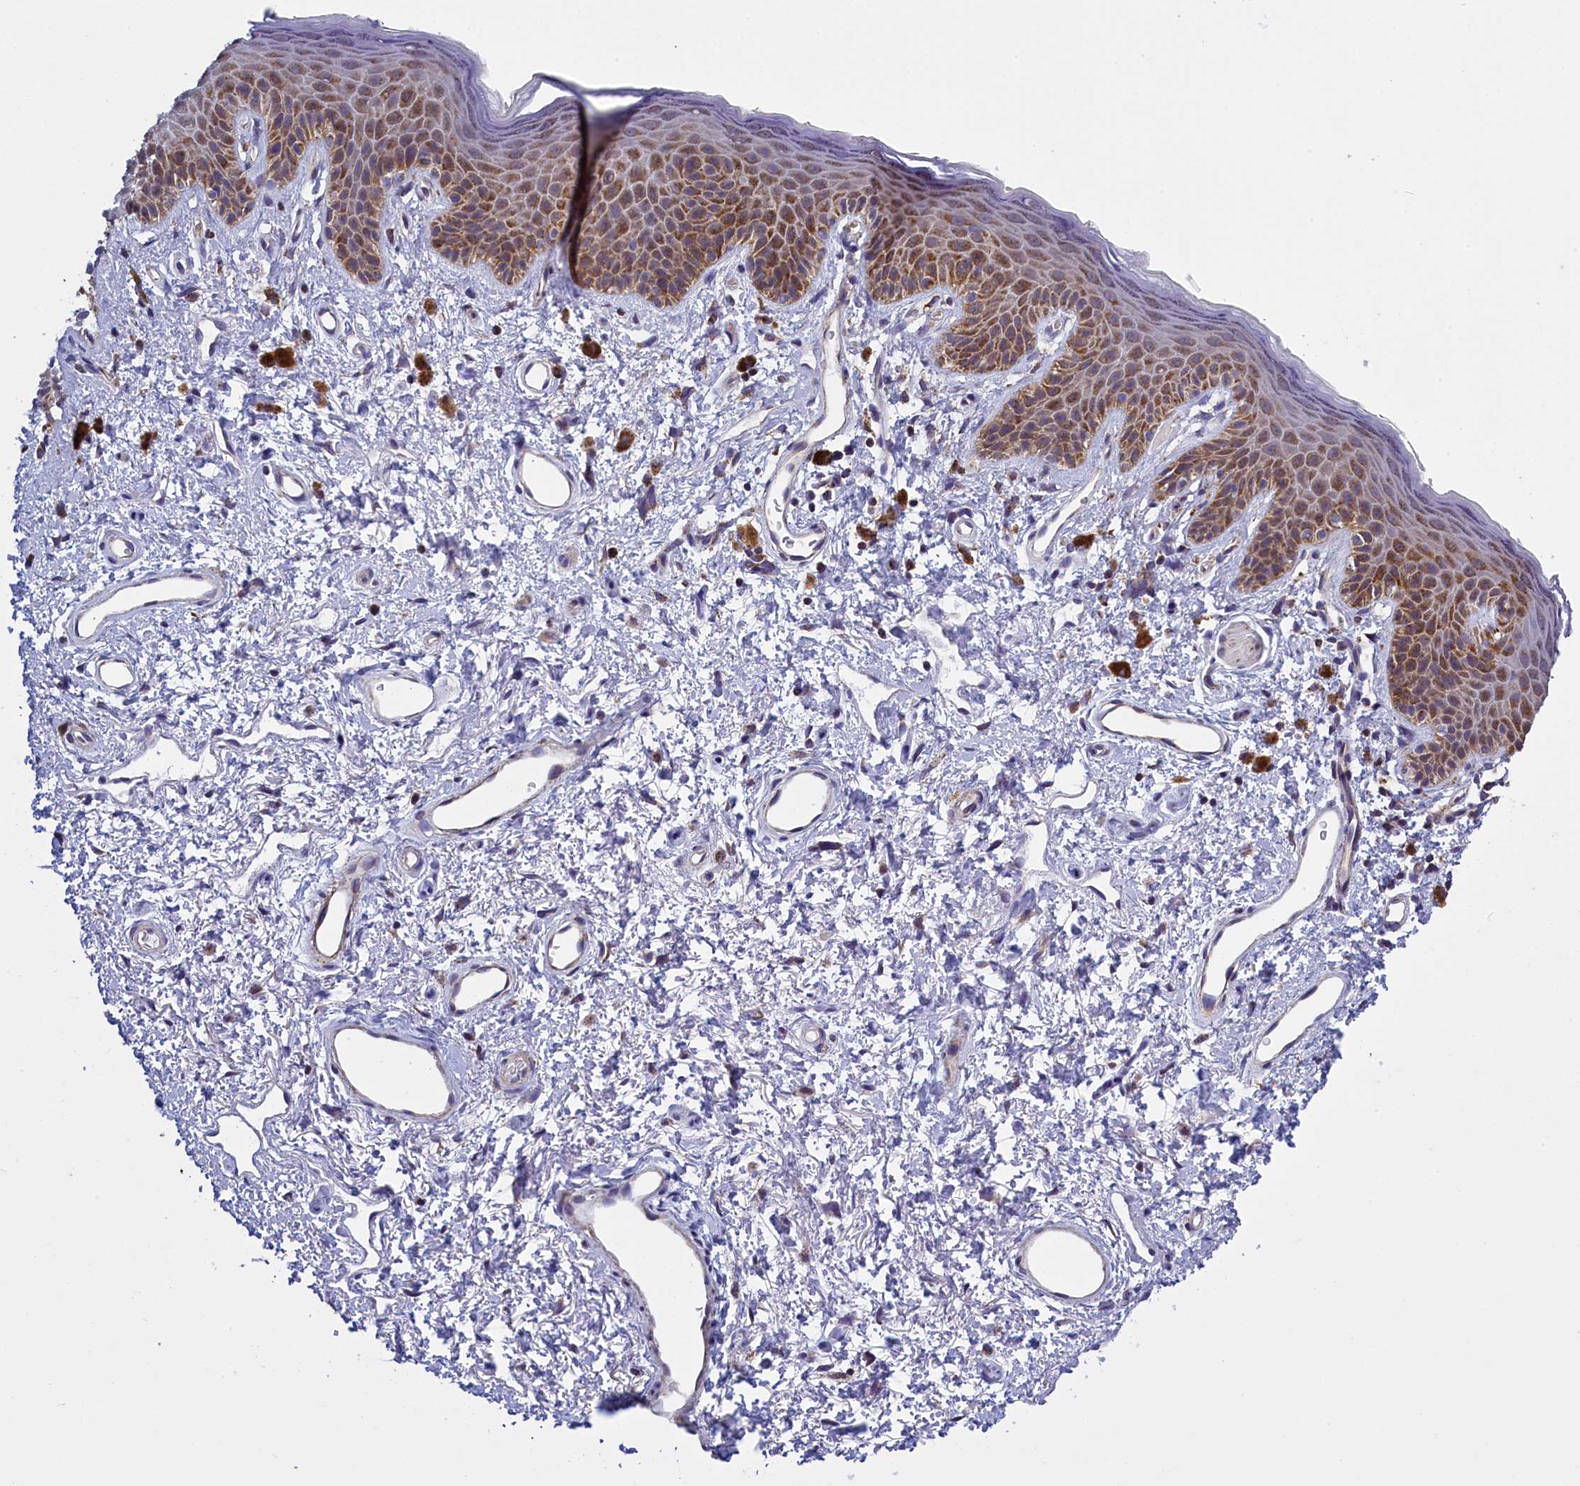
{"staining": {"intensity": "moderate", "quantity": "25%-75%", "location": "cytoplasmic/membranous"}, "tissue": "skin", "cell_type": "Epidermal cells", "image_type": "normal", "snomed": [{"axis": "morphology", "description": "Normal tissue, NOS"}, {"axis": "topography", "description": "Anal"}], "caption": "A brown stain shows moderate cytoplasmic/membranous positivity of a protein in epidermal cells of unremarkable skin.", "gene": "IFT122", "patient": {"sex": "female", "age": 46}}